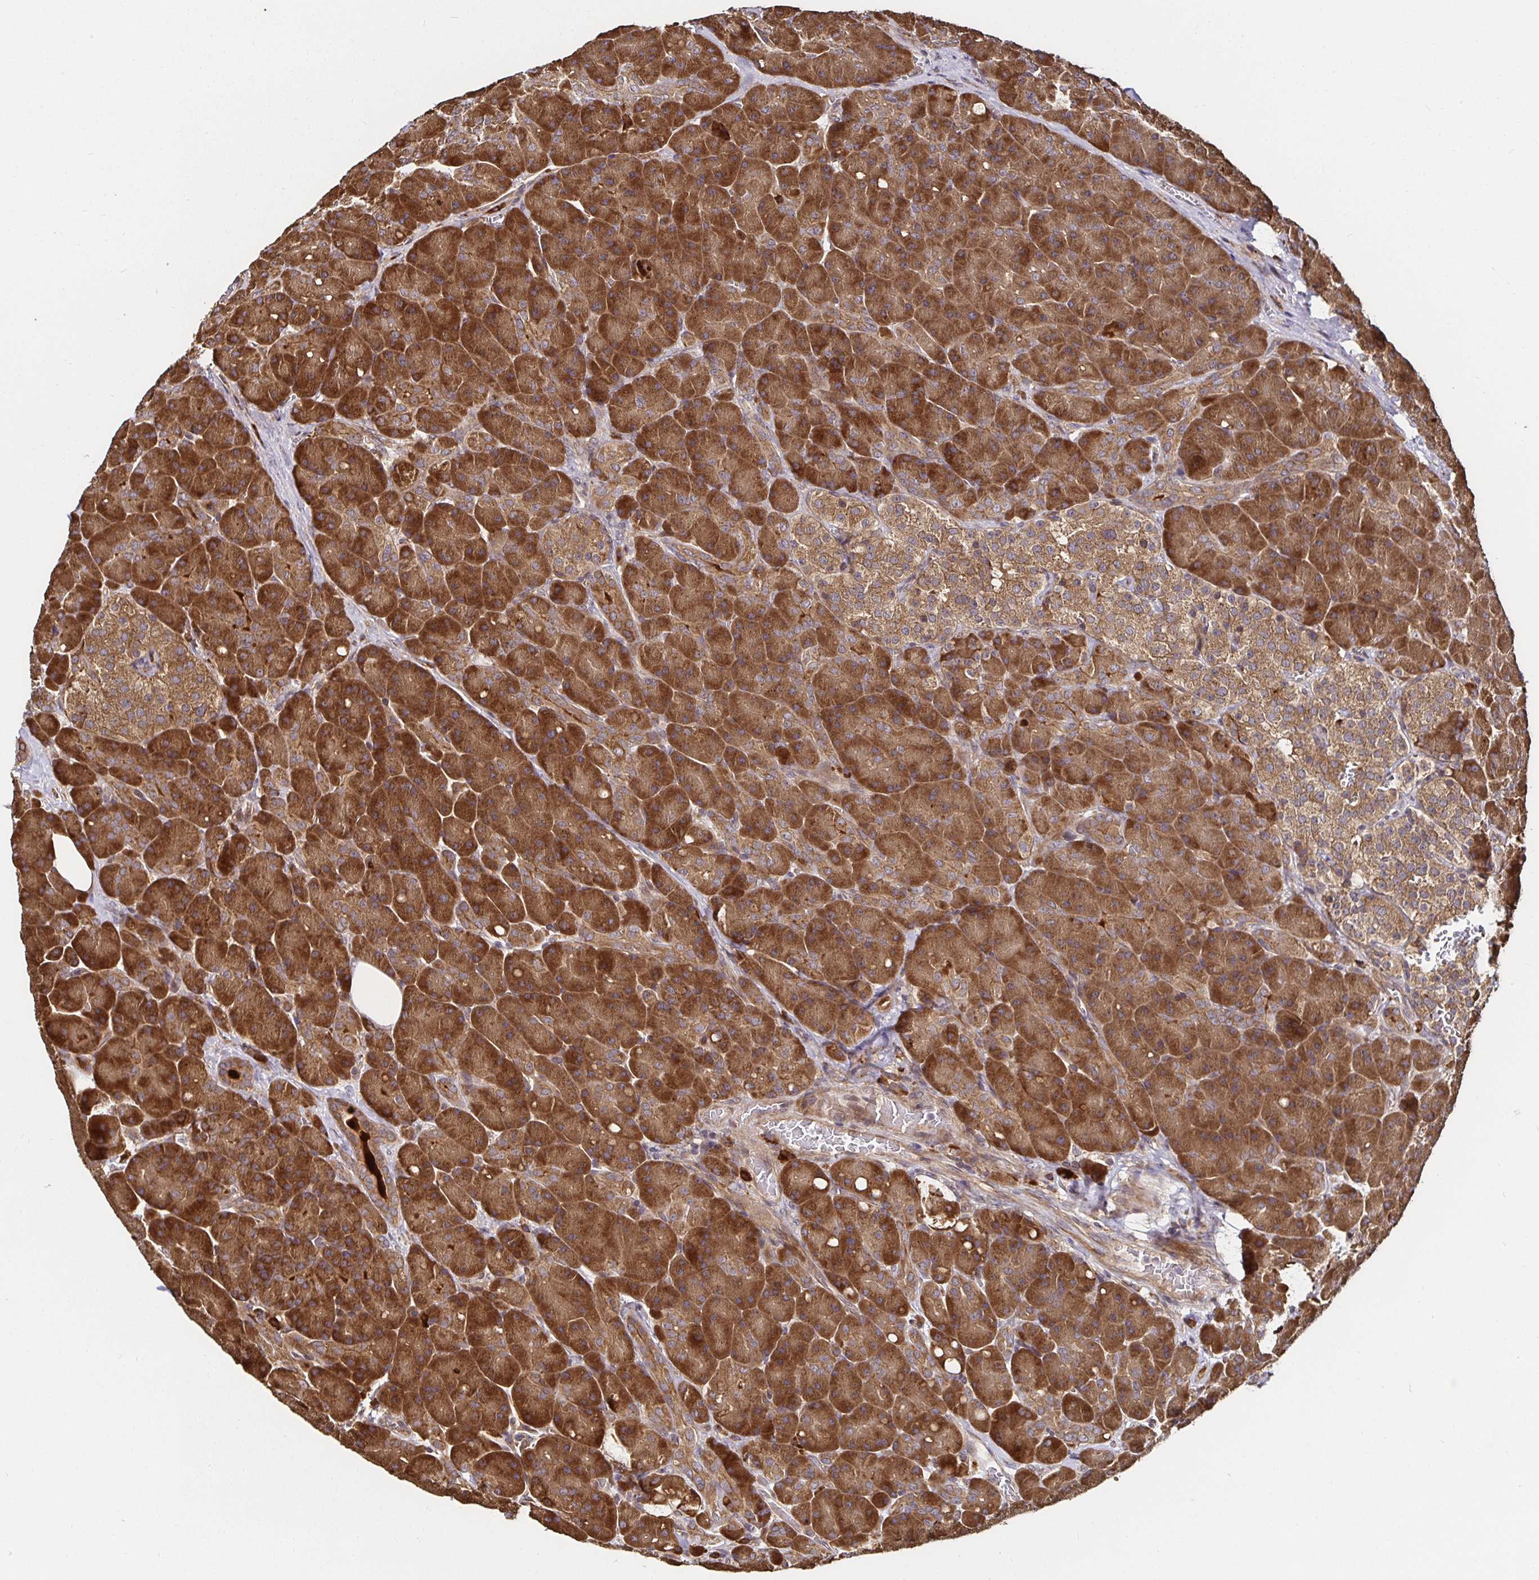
{"staining": {"intensity": "strong", "quantity": ">75%", "location": "cytoplasmic/membranous"}, "tissue": "pancreas", "cell_type": "Exocrine glandular cells", "image_type": "normal", "snomed": [{"axis": "morphology", "description": "Normal tissue, NOS"}, {"axis": "topography", "description": "Pancreas"}], "caption": "Brown immunohistochemical staining in benign human pancreas exhibits strong cytoplasmic/membranous expression in about >75% of exocrine glandular cells.", "gene": "MLST8", "patient": {"sex": "male", "age": 55}}